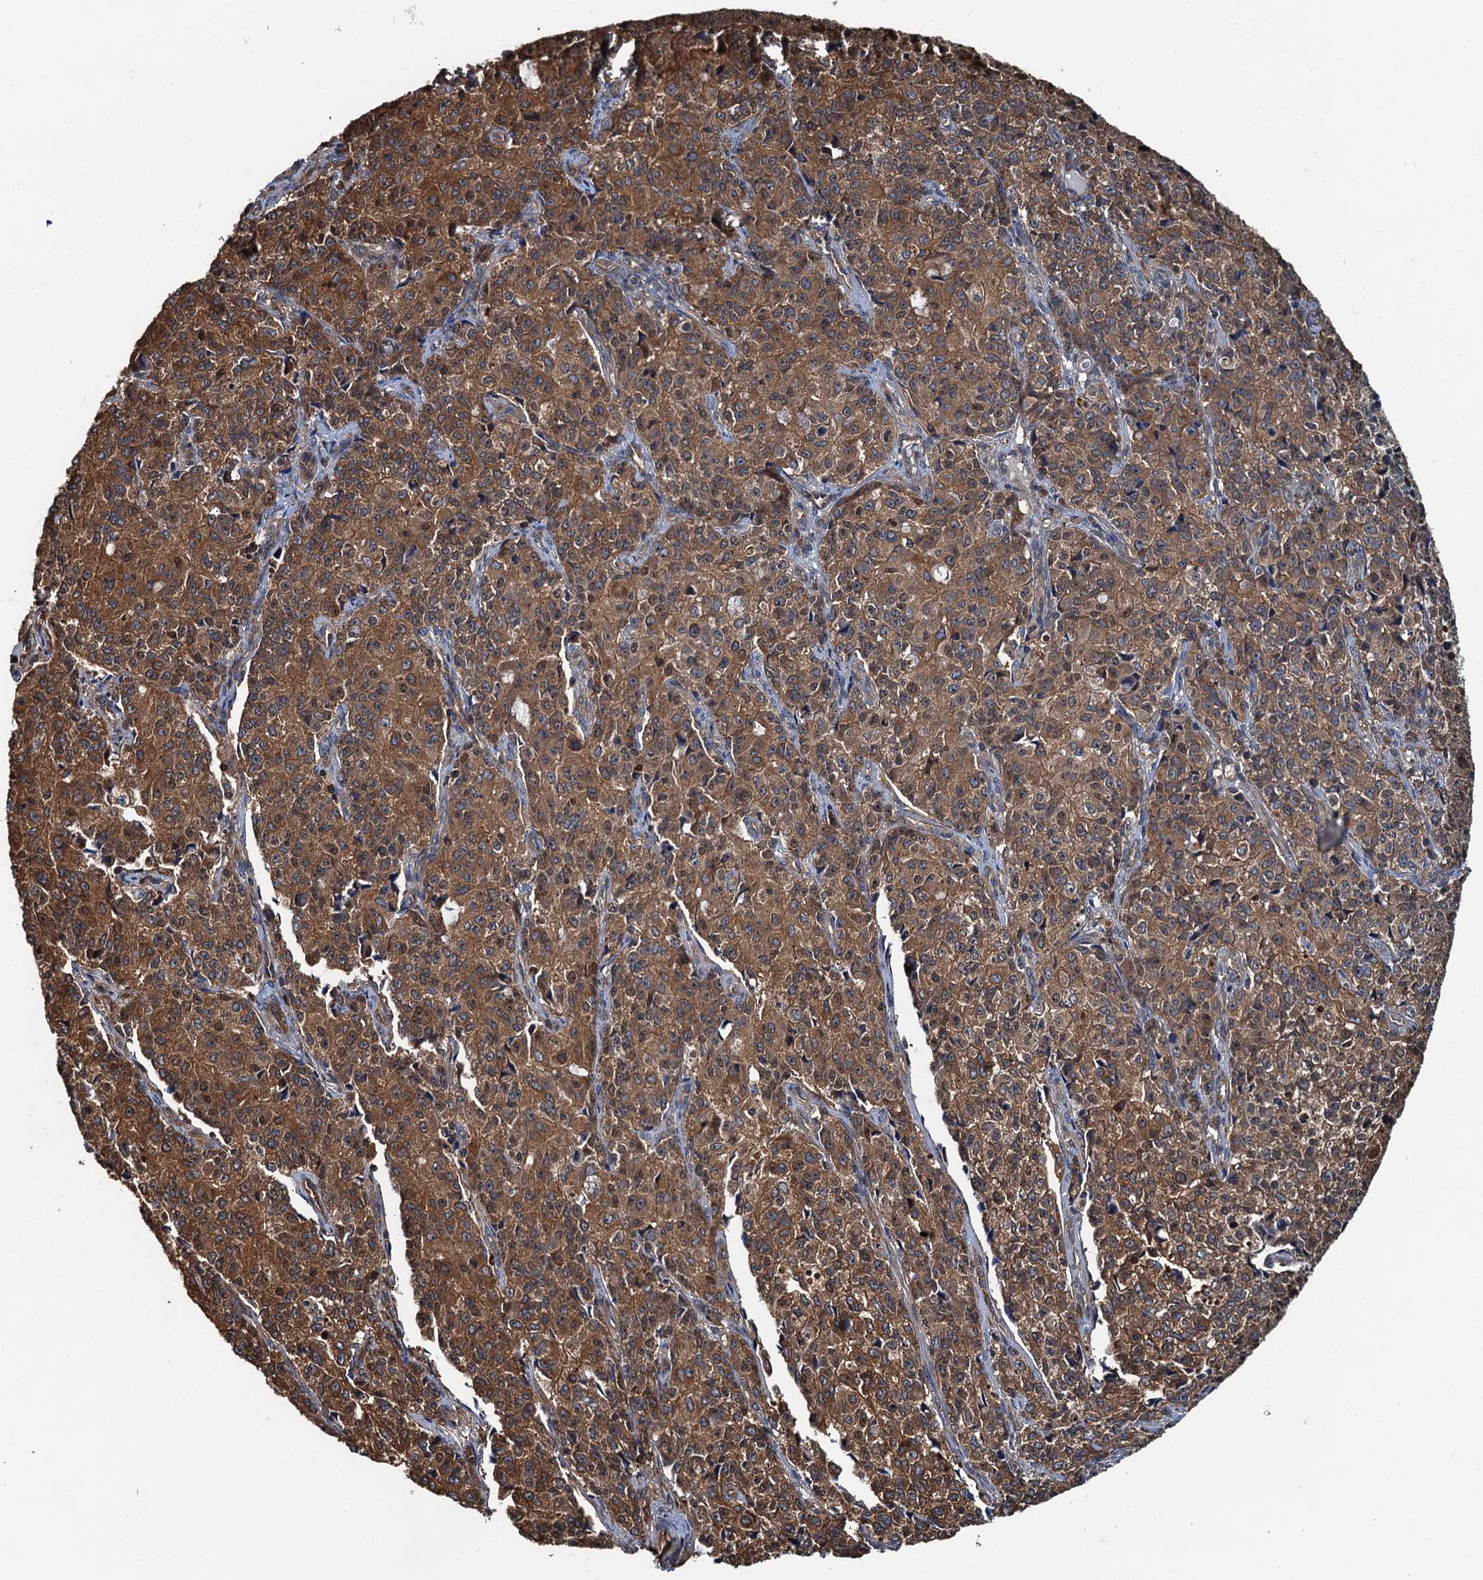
{"staining": {"intensity": "moderate", "quantity": ">75%", "location": "cytoplasmic/membranous"}, "tissue": "endometrial cancer", "cell_type": "Tumor cells", "image_type": "cancer", "snomed": [{"axis": "morphology", "description": "Adenocarcinoma, NOS"}, {"axis": "topography", "description": "Endometrium"}], "caption": "IHC (DAB (3,3'-diaminobenzidine)) staining of human endometrial adenocarcinoma reveals moderate cytoplasmic/membranous protein positivity in about >75% of tumor cells.", "gene": "USP6NL", "patient": {"sex": "female", "age": 50}}